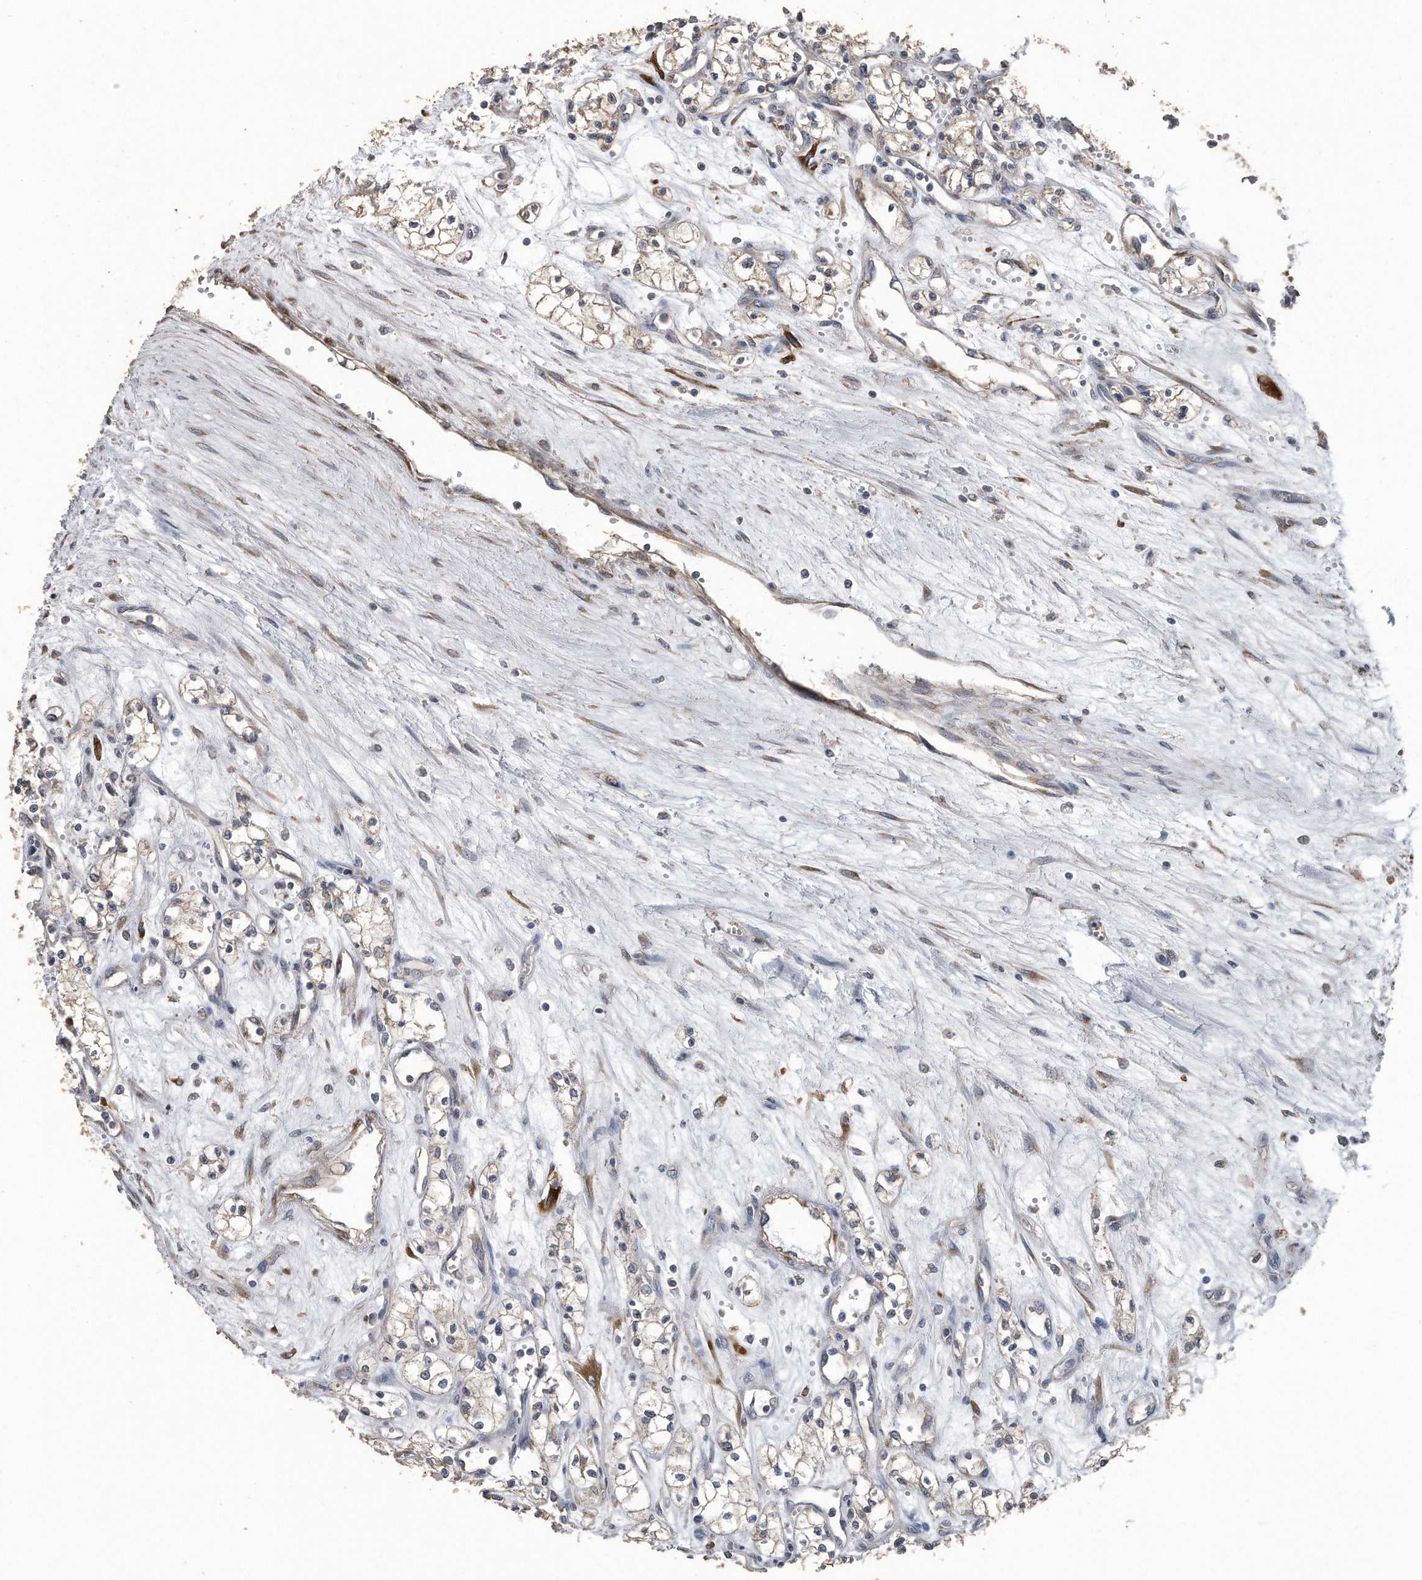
{"staining": {"intensity": "weak", "quantity": ">75%", "location": "cytoplasmic/membranous"}, "tissue": "renal cancer", "cell_type": "Tumor cells", "image_type": "cancer", "snomed": [{"axis": "morphology", "description": "Adenocarcinoma, NOS"}, {"axis": "topography", "description": "Kidney"}], "caption": "Immunohistochemistry (IHC) of human adenocarcinoma (renal) reveals low levels of weak cytoplasmic/membranous staining in about >75% of tumor cells.", "gene": "PCLO", "patient": {"sex": "male", "age": 59}}